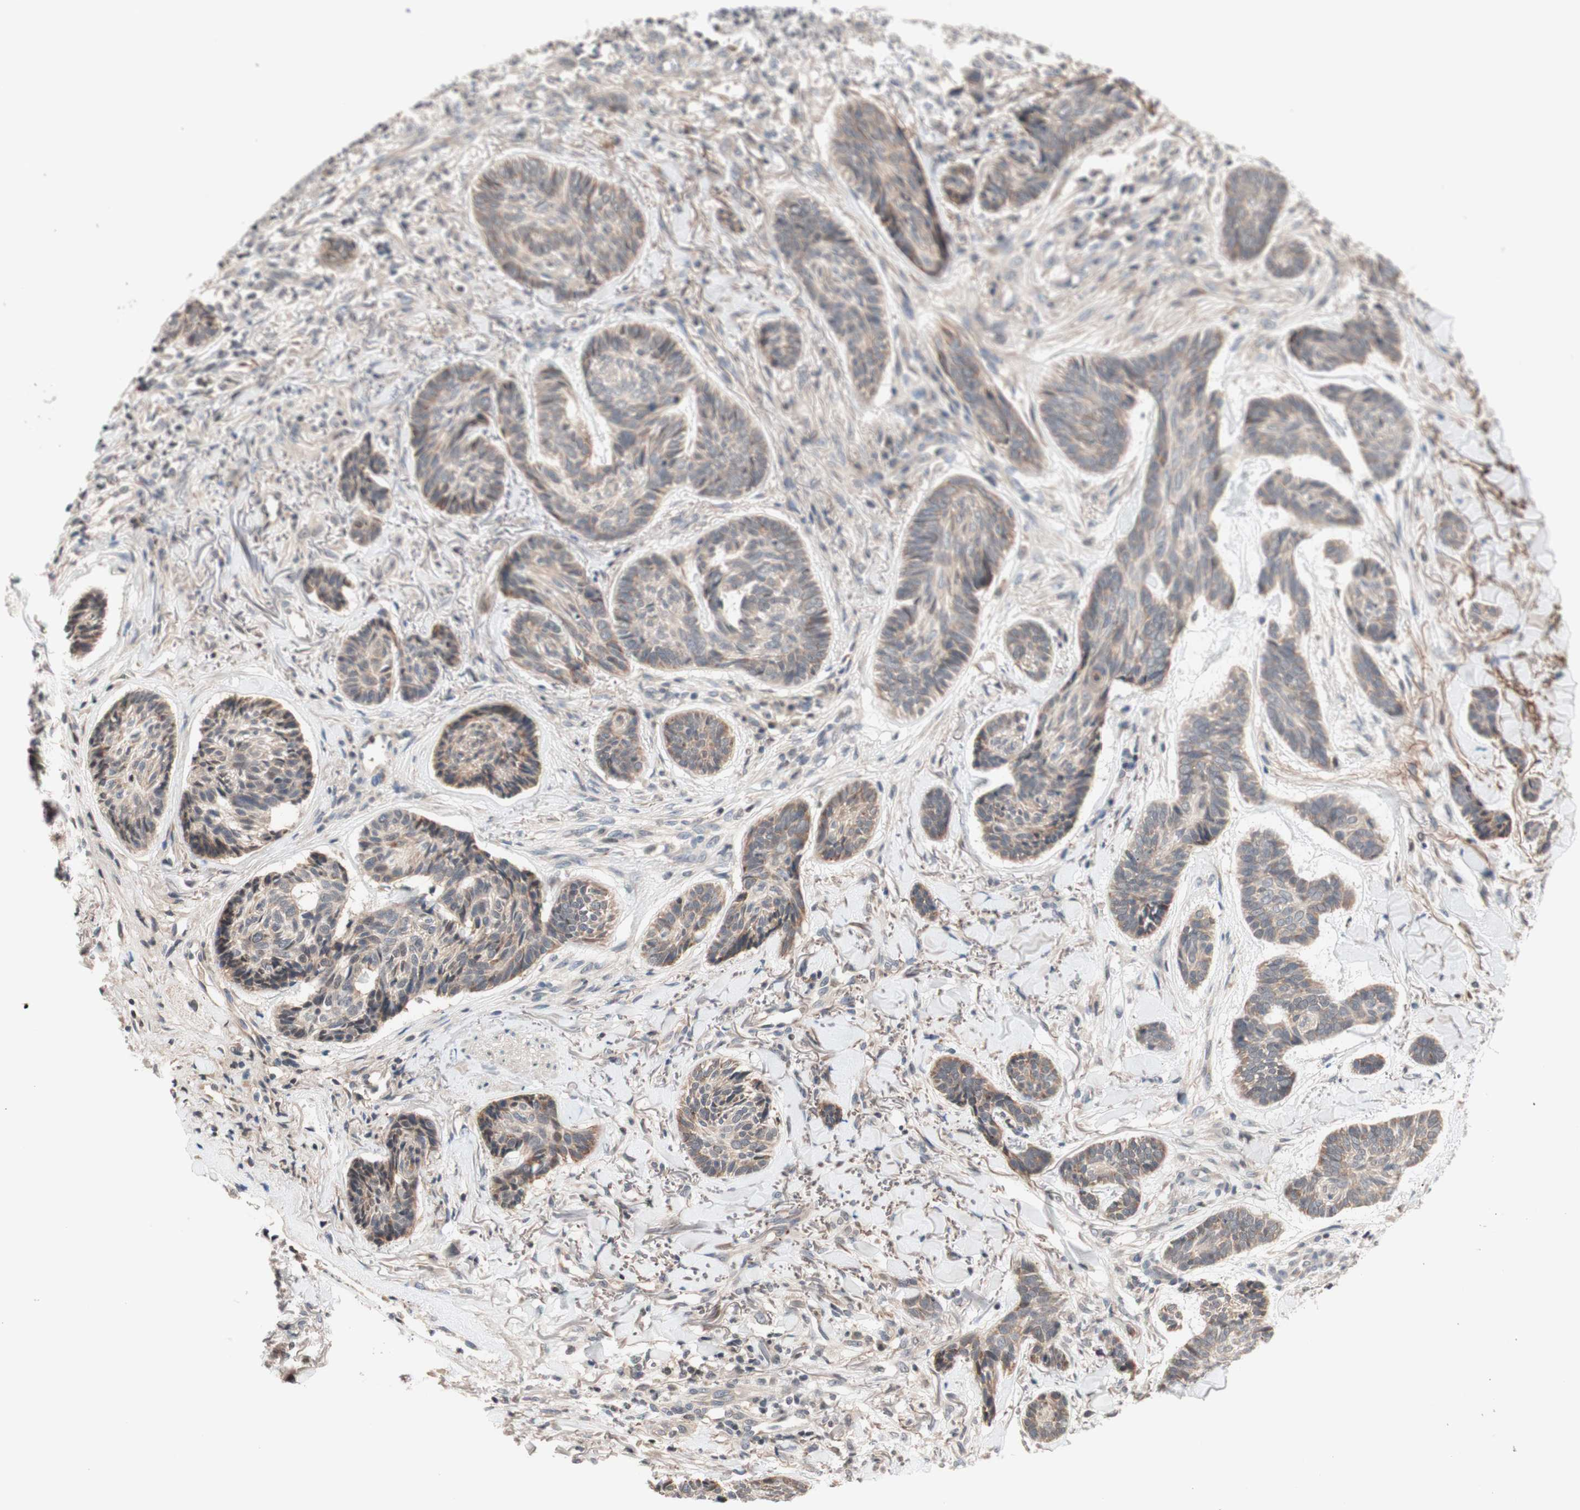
{"staining": {"intensity": "weak", "quantity": ">75%", "location": "cytoplasmic/membranous"}, "tissue": "skin cancer", "cell_type": "Tumor cells", "image_type": "cancer", "snomed": [{"axis": "morphology", "description": "Basal cell carcinoma"}, {"axis": "topography", "description": "Skin"}], "caption": "The histopathology image displays staining of skin basal cell carcinoma, revealing weak cytoplasmic/membranous protein expression (brown color) within tumor cells.", "gene": "CD55", "patient": {"sex": "male", "age": 43}}